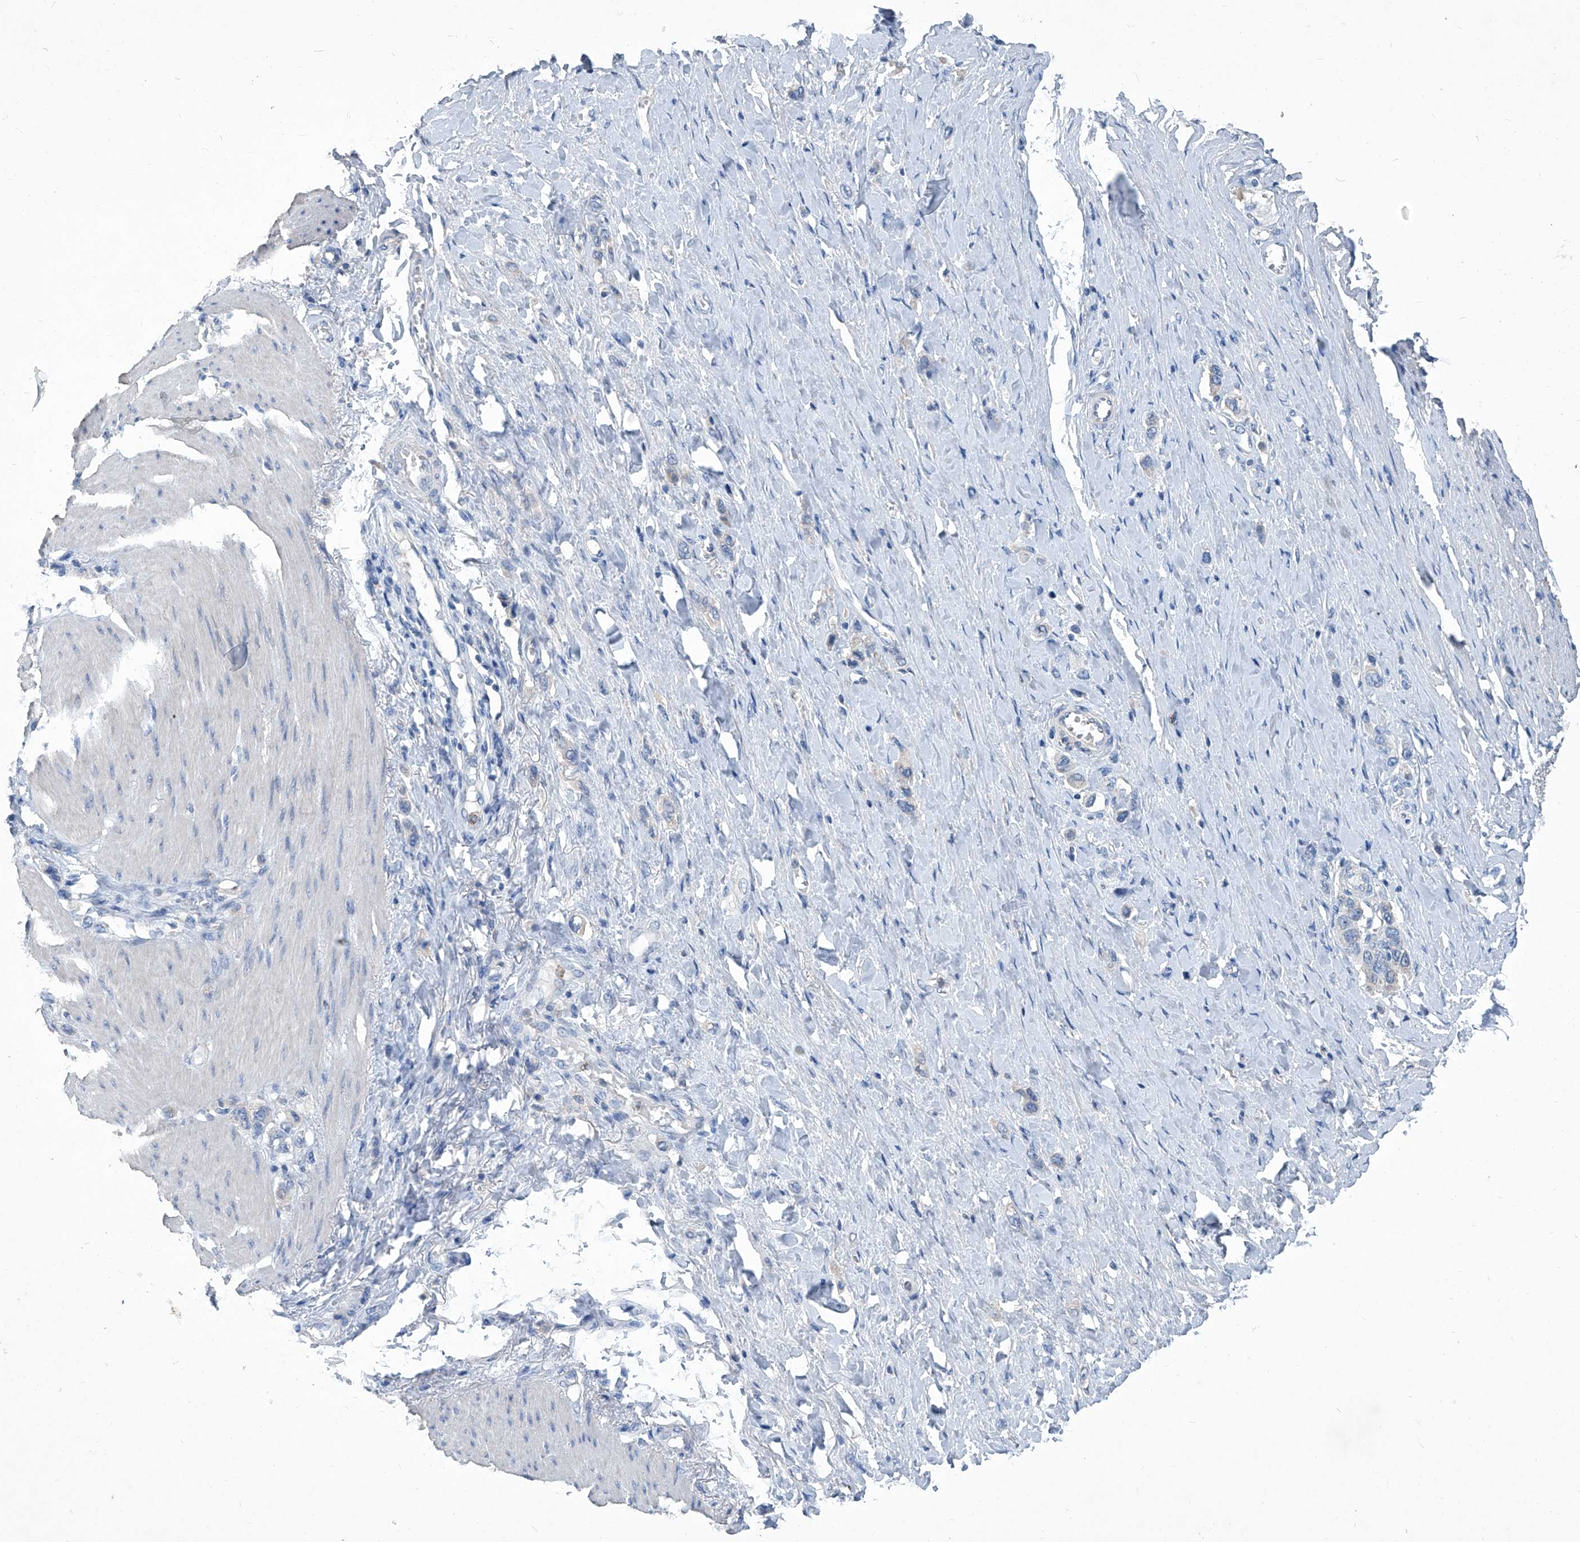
{"staining": {"intensity": "negative", "quantity": "none", "location": "none"}, "tissue": "stomach cancer", "cell_type": "Tumor cells", "image_type": "cancer", "snomed": [{"axis": "morphology", "description": "Adenocarcinoma, NOS"}, {"axis": "topography", "description": "Stomach"}], "caption": "Tumor cells show no significant protein expression in stomach cancer.", "gene": "MTARC1", "patient": {"sex": "female", "age": 65}}